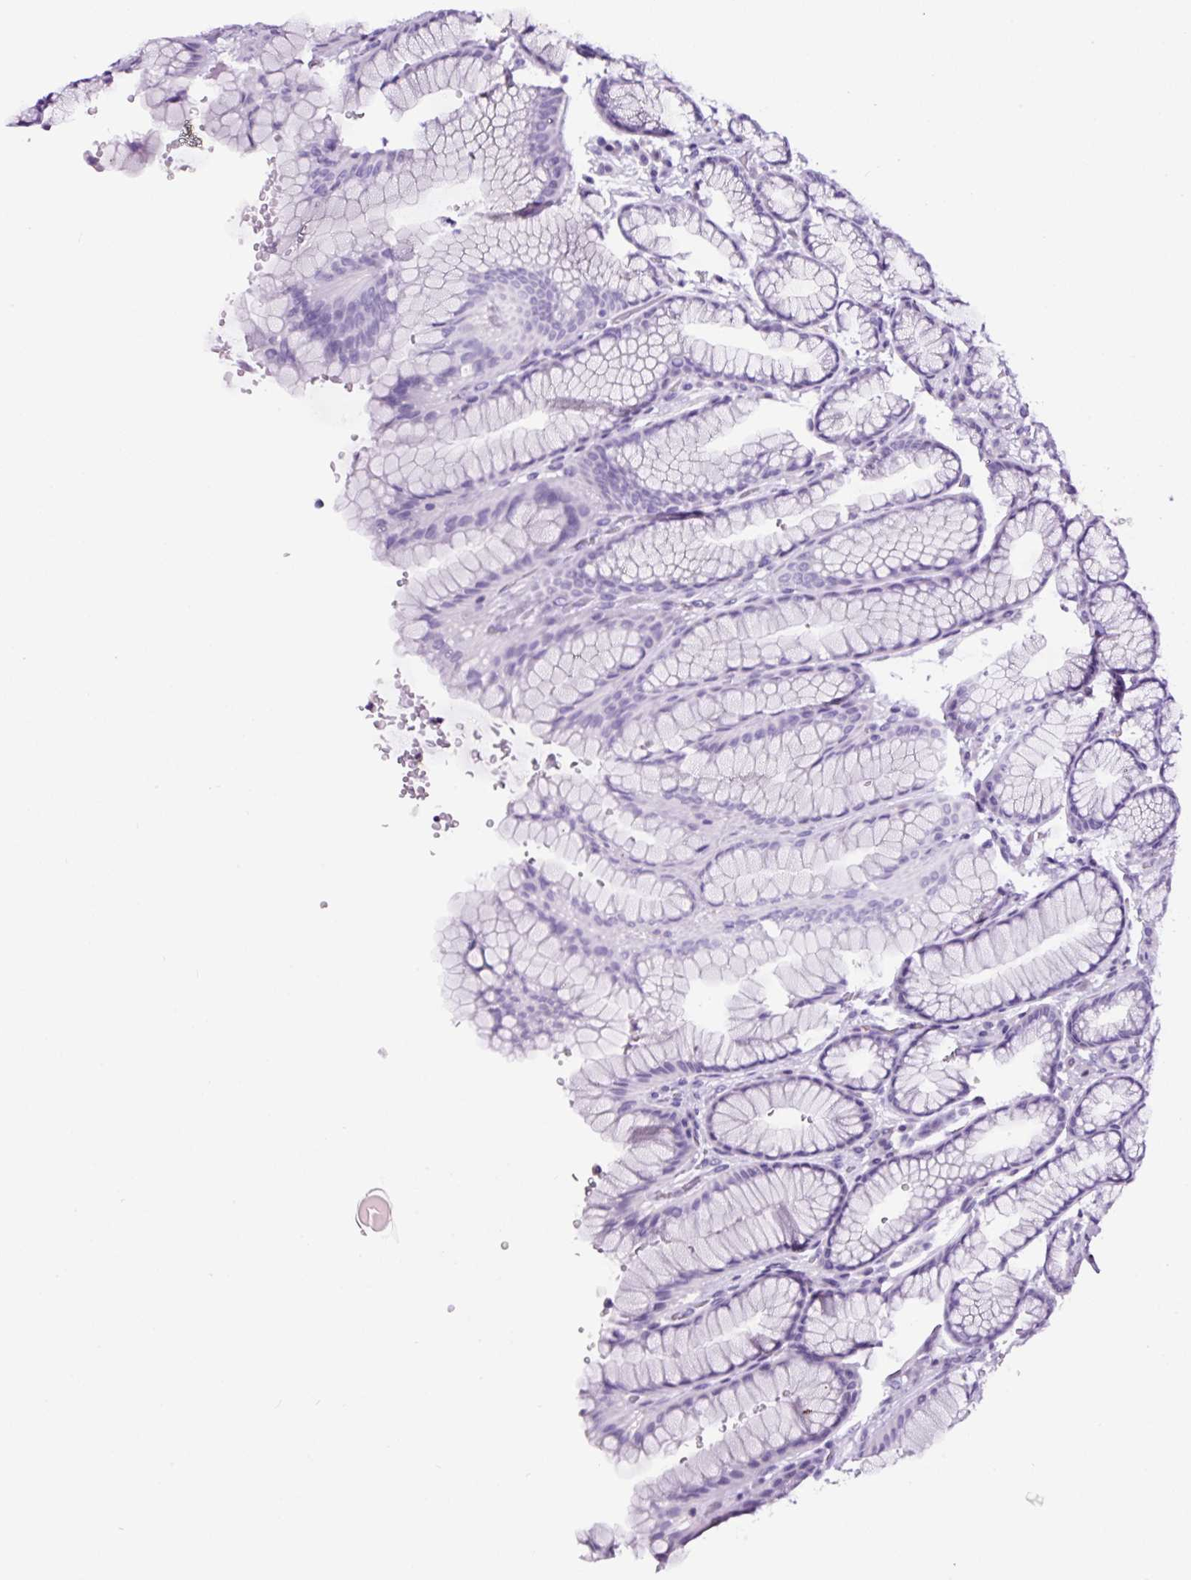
{"staining": {"intensity": "negative", "quantity": "none", "location": "none"}, "tissue": "stomach", "cell_type": "Glandular cells", "image_type": "normal", "snomed": [{"axis": "morphology", "description": "Normal tissue, NOS"}, {"axis": "morphology", "description": "Adenocarcinoma, NOS"}, {"axis": "topography", "description": "Stomach"}], "caption": "There is no significant positivity in glandular cells of stomach. (DAB immunohistochemistry, high magnification).", "gene": "TAFA3", "patient": {"sex": "male", "age": 57}}